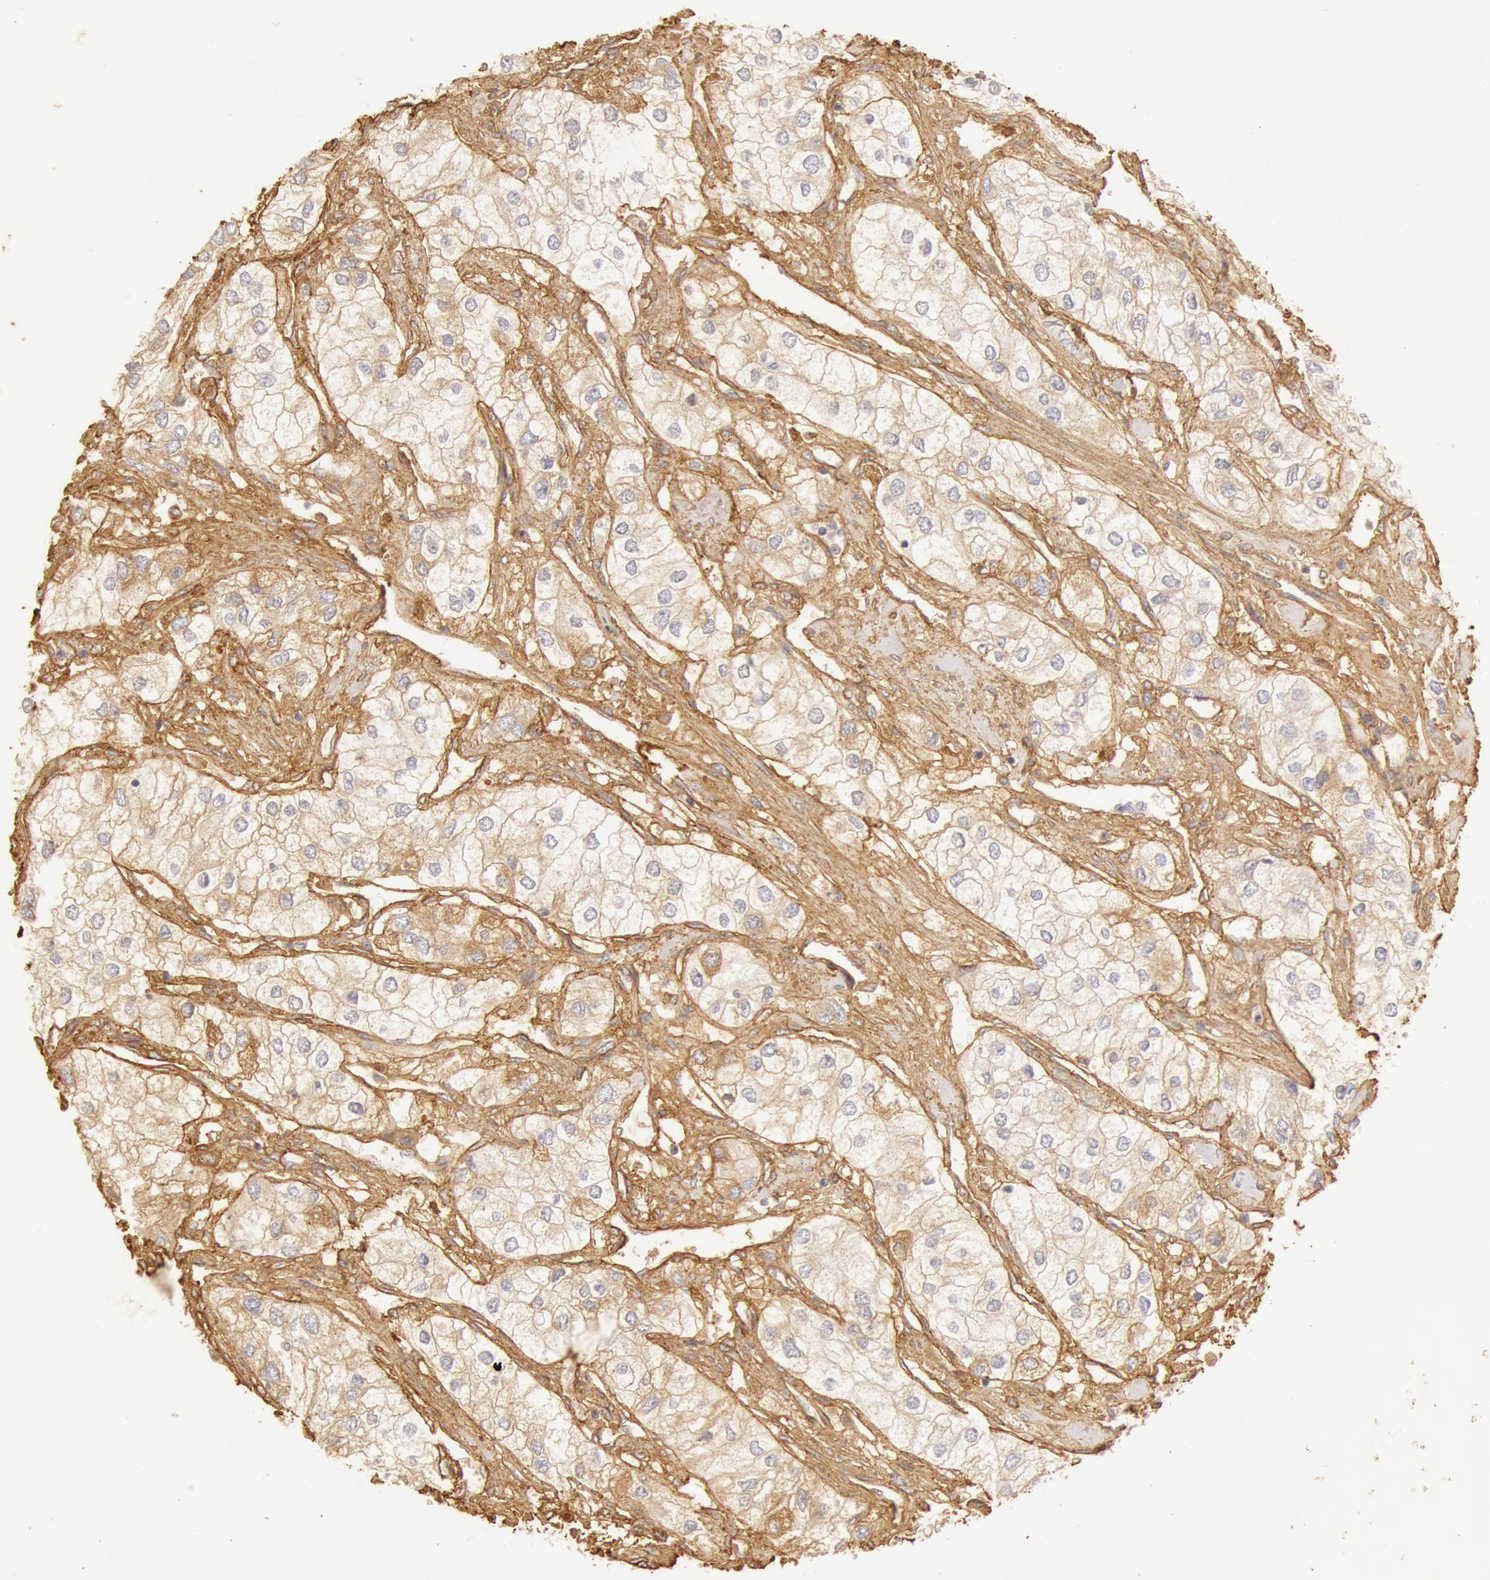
{"staining": {"intensity": "weak", "quantity": ">75%", "location": "cytoplasmic/membranous"}, "tissue": "renal cancer", "cell_type": "Tumor cells", "image_type": "cancer", "snomed": [{"axis": "morphology", "description": "Adenocarcinoma, NOS"}, {"axis": "topography", "description": "Kidney"}], "caption": "High-magnification brightfield microscopy of adenocarcinoma (renal) stained with DAB (3,3'-diaminobenzidine) (brown) and counterstained with hematoxylin (blue). tumor cells exhibit weak cytoplasmic/membranous expression is identified in about>75% of cells. The staining was performed using DAB, with brown indicating positive protein expression. Nuclei are stained blue with hematoxylin.", "gene": "COL4A1", "patient": {"sex": "male", "age": 57}}